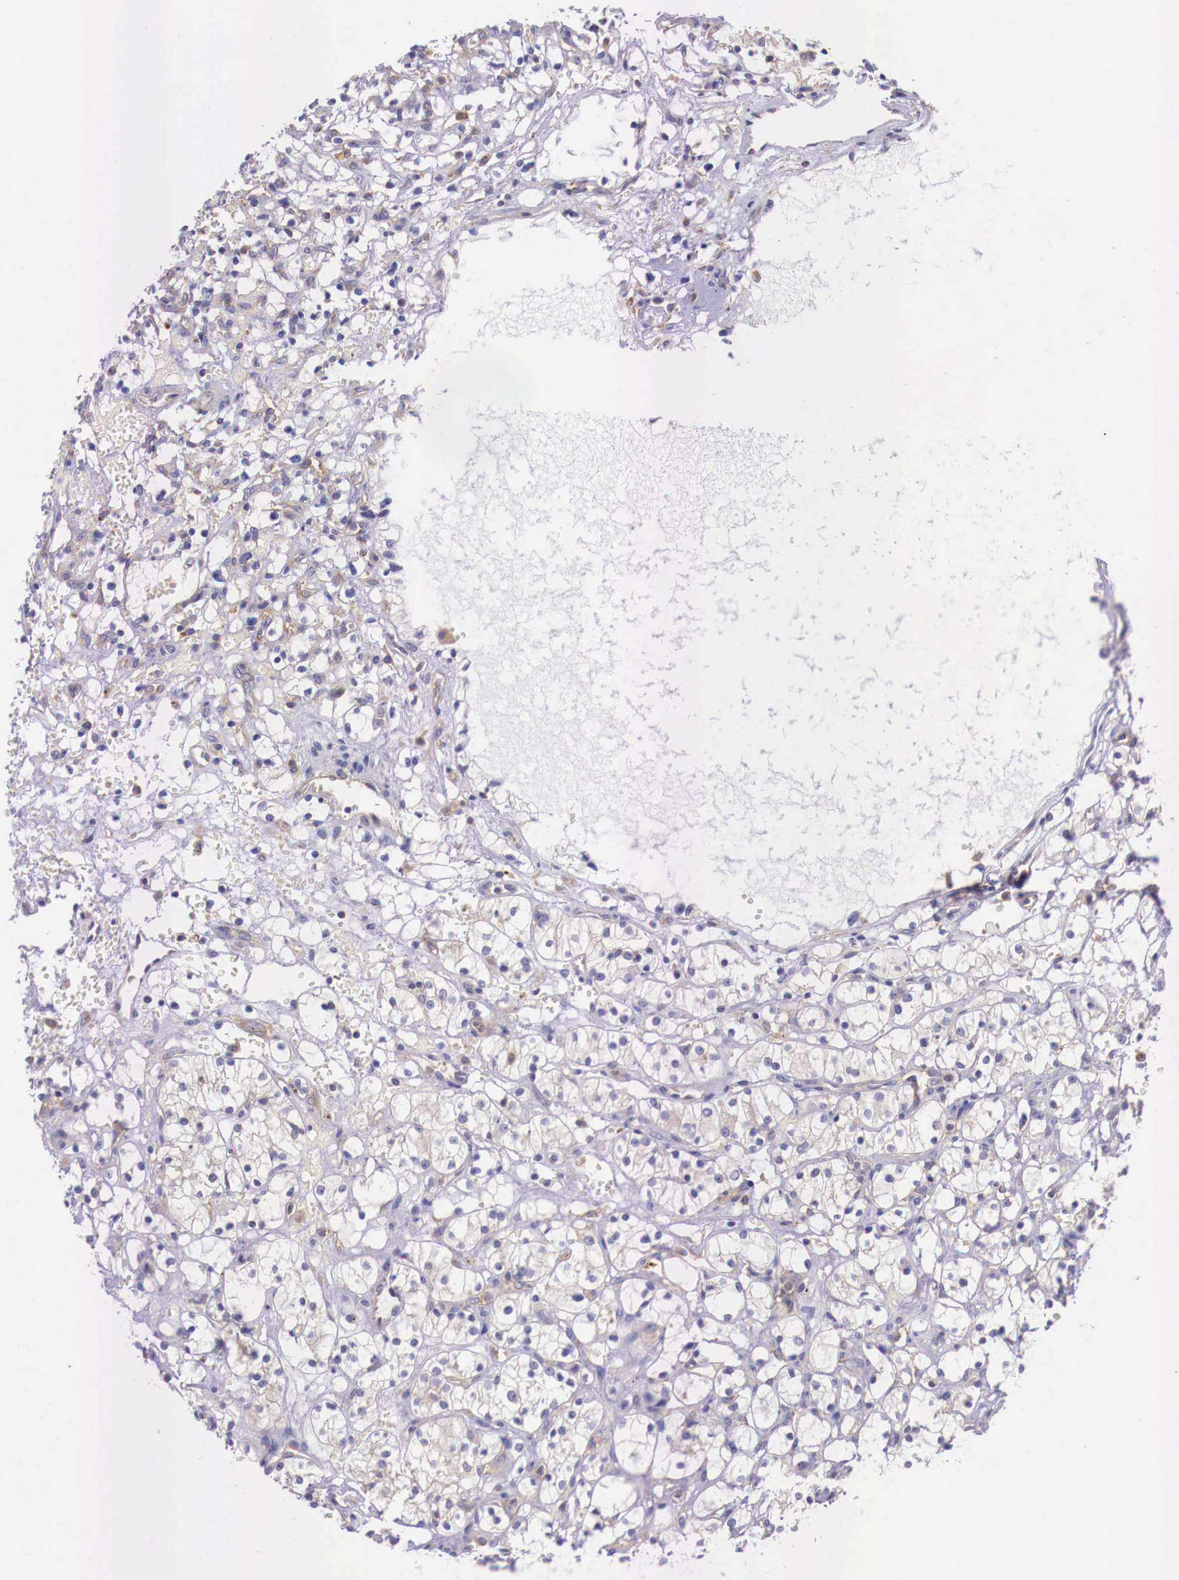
{"staining": {"intensity": "negative", "quantity": "none", "location": "none"}, "tissue": "renal cancer", "cell_type": "Tumor cells", "image_type": "cancer", "snomed": [{"axis": "morphology", "description": "Adenocarcinoma, NOS"}, {"axis": "topography", "description": "Kidney"}], "caption": "Tumor cells are negative for brown protein staining in renal cancer.", "gene": "GRIPAP1", "patient": {"sex": "female", "age": 60}}